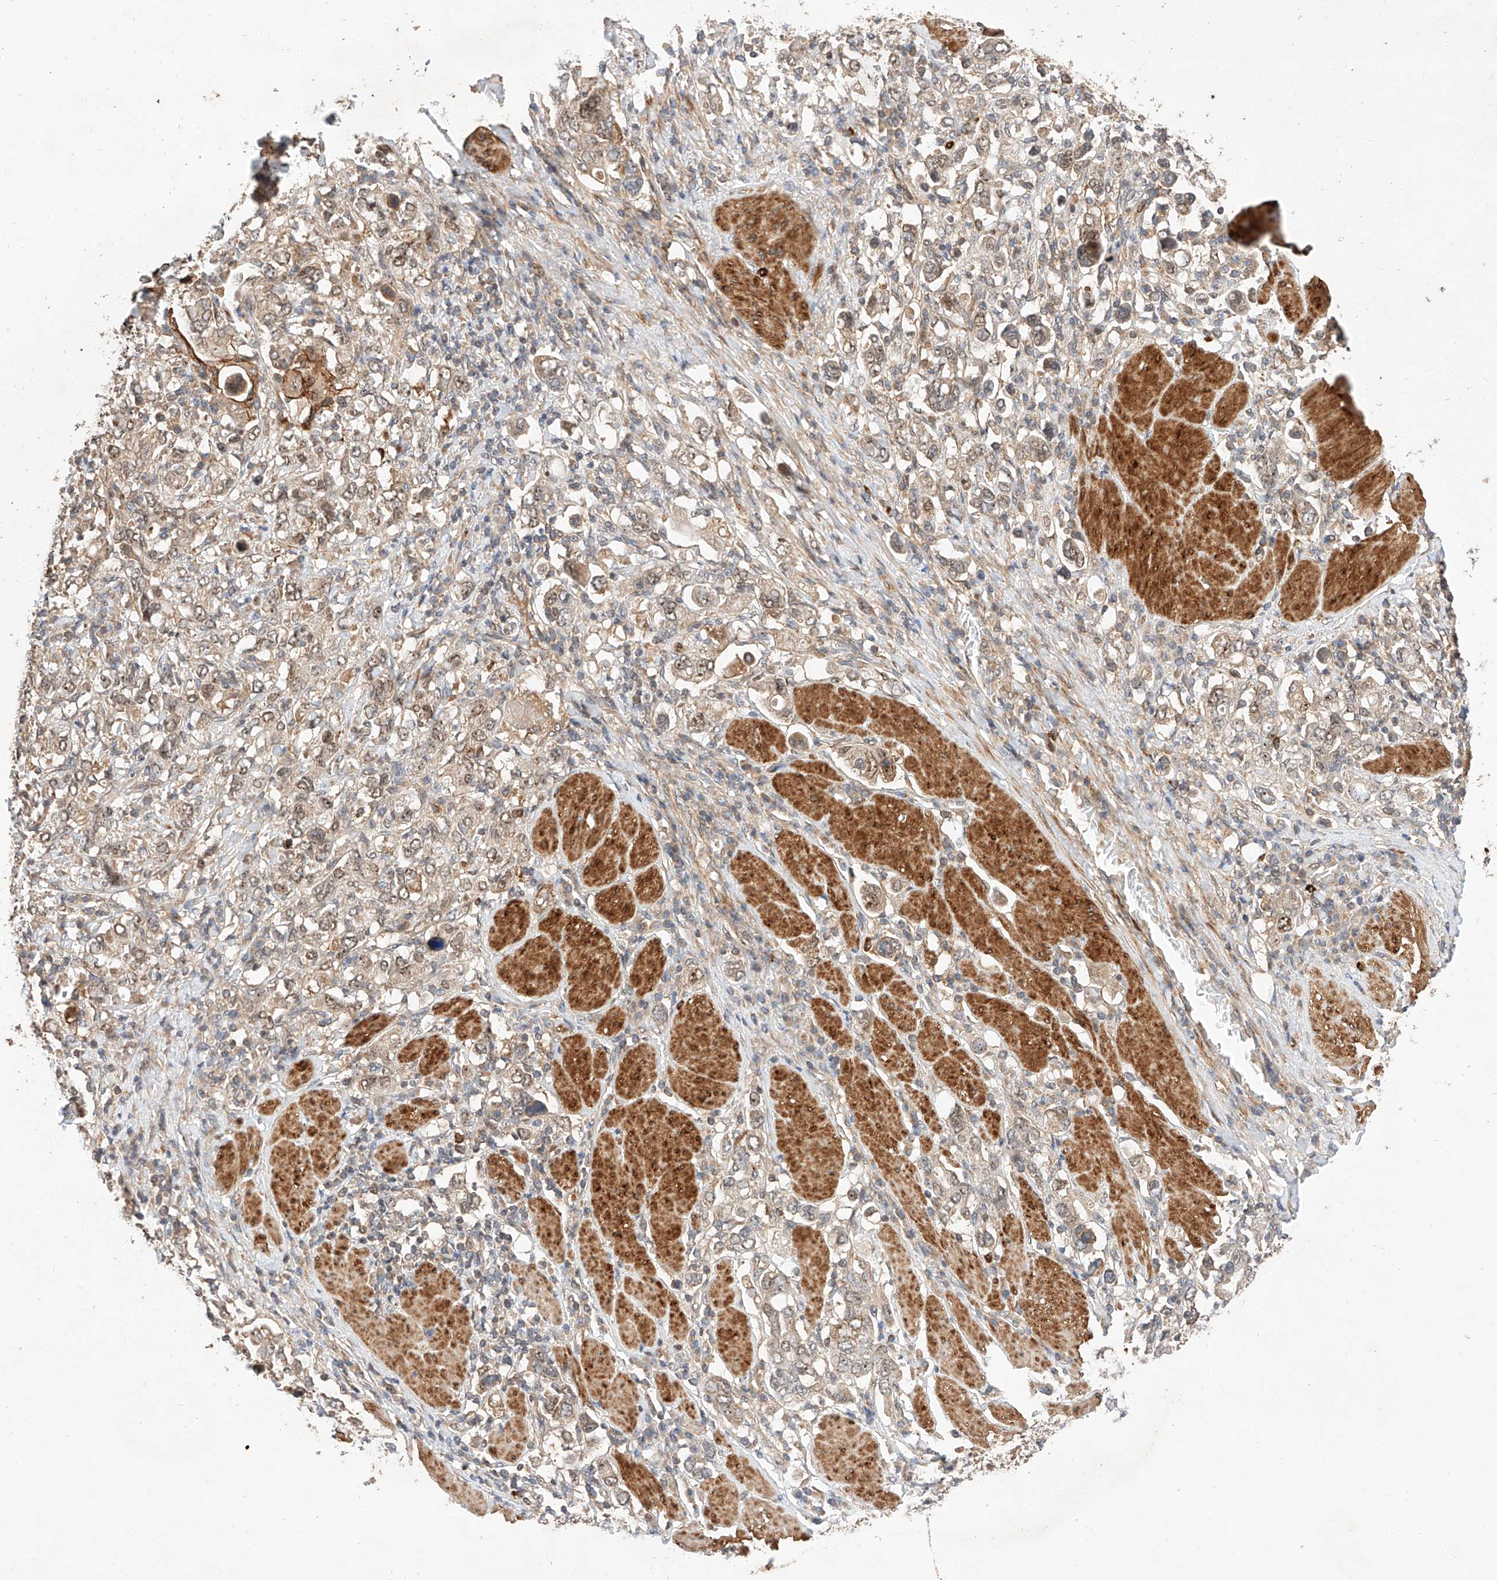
{"staining": {"intensity": "weak", "quantity": ">75%", "location": "cytoplasmic/membranous,nuclear"}, "tissue": "stomach cancer", "cell_type": "Tumor cells", "image_type": "cancer", "snomed": [{"axis": "morphology", "description": "Adenocarcinoma, NOS"}, {"axis": "topography", "description": "Stomach, upper"}], "caption": "Immunohistochemical staining of stomach cancer displays weak cytoplasmic/membranous and nuclear protein staining in approximately >75% of tumor cells.", "gene": "RAB23", "patient": {"sex": "male", "age": 62}}